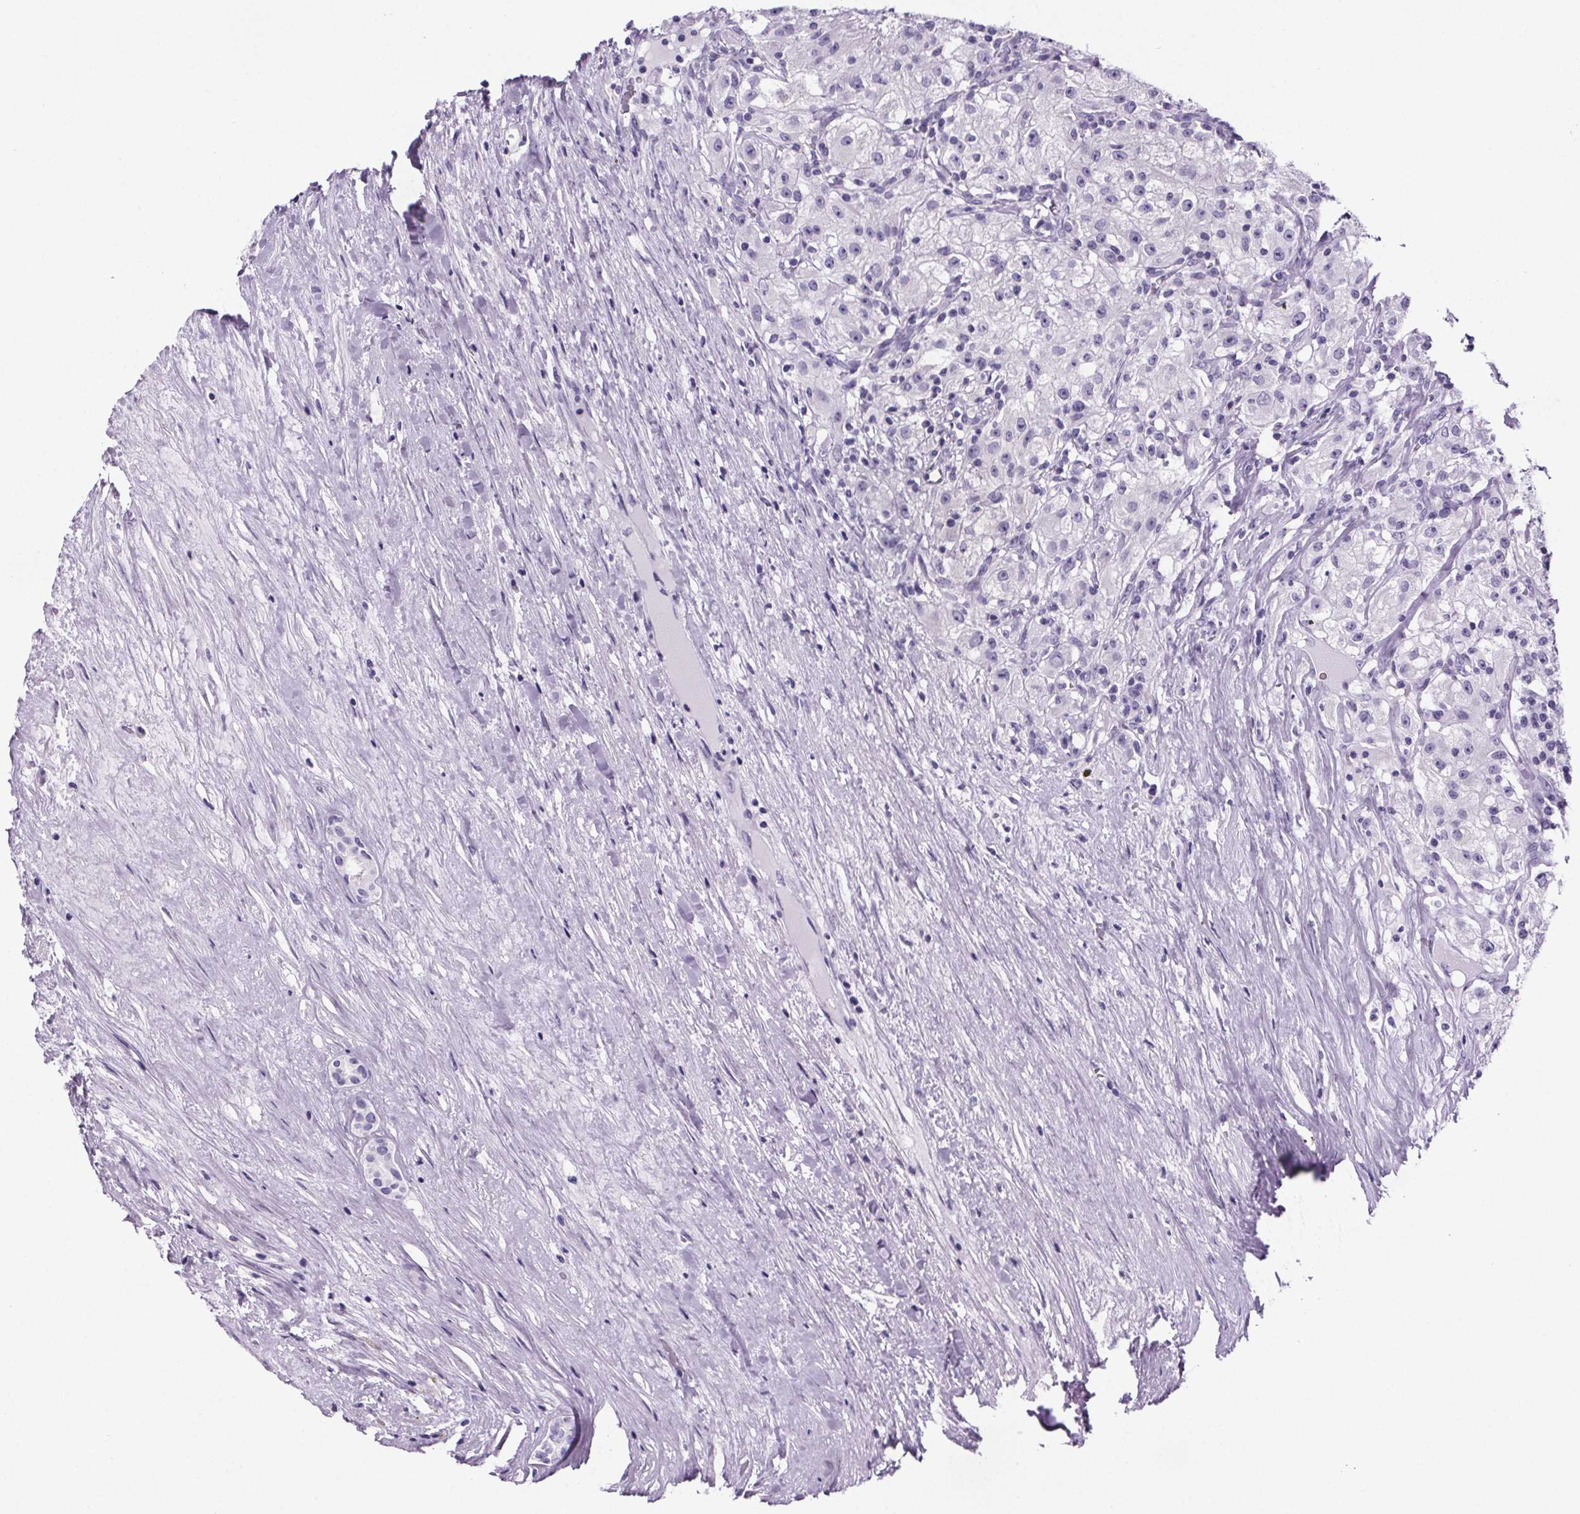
{"staining": {"intensity": "negative", "quantity": "none", "location": "none"}, "tissue": "renal cancer", "cell_type": "Tumor cells", "image_type": "cancer", "snomed": [{"axis": "morphology", "description": "Adenocarcinoma, NOS"}, {"axis": "topography", "description": "Kidney"}], "caption": "High magnification brightfield microscopy of renal cancer stained with DAB (brown) and counterstained with hematoxylin (blue): tumor cells show no significant positivity.", "gene": "CUBN", "patient": {"sex": "female", "age": 67}}